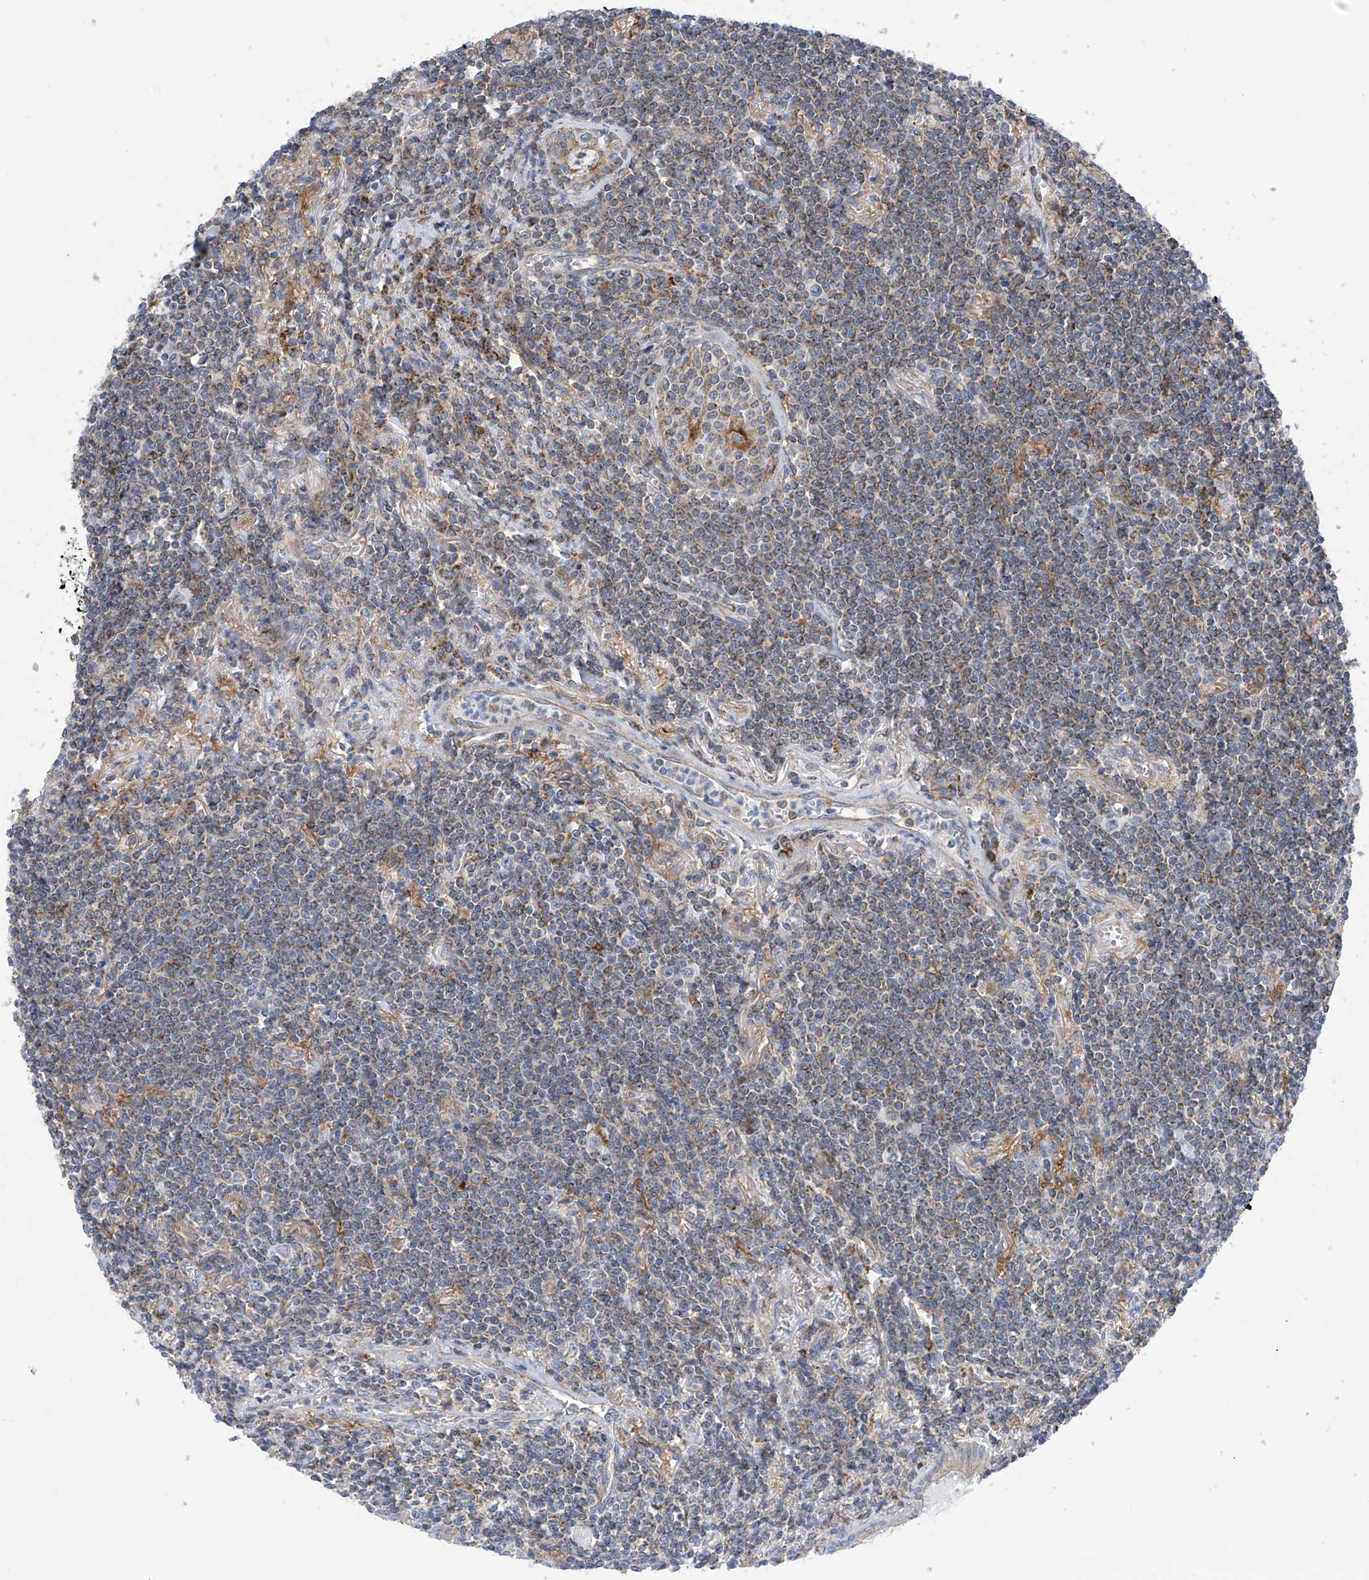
{"staining": {"intensity": "weak", "quantity": "25%-75%", "location": "cytoplasmic/membranous"}, "tissue": "lymphoma", "cell_type": "Tumor cells", "image_type": "cancer", "snomed": [{"axis": "morphology", "description": "Malignant lymphoma, non-Hodgkin's type, Low grade"}, {"axis": "topography", "description": "Lung"}], "caption": "Weak cytoplasmic/membranous positivity for a protein is seen in approximately 25%-75% of tumor cells of low-grade malignant lymphoma, non-Hodgkin's type using immunohistochemistry (IHC).", "gene": "P2RX7", "patient": {"sex": "female", "age": 71}}